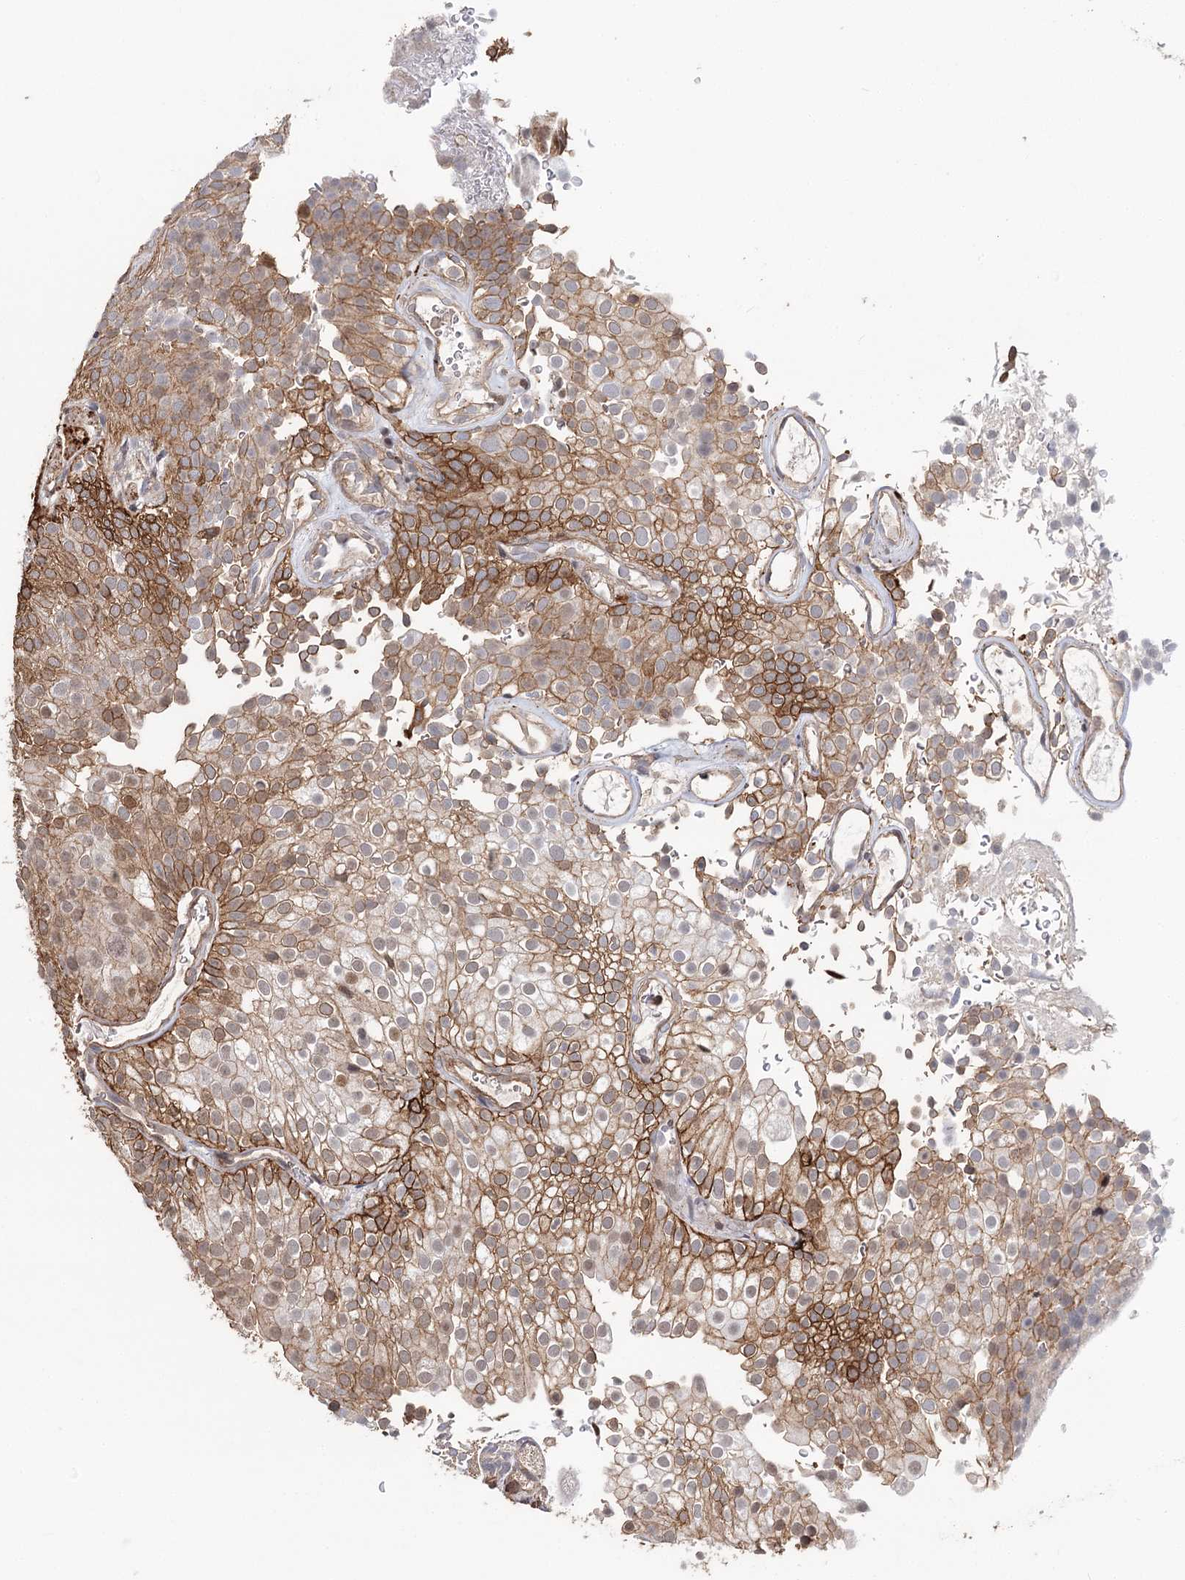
{"staining": {"intensity": "moderate", "quantity": ">75%", "location": "cytoplasmic/membranous"}, "tissue": "urothelial cancer", "cell_type": "Tumor cells", "image_type": "cancer", "snomed": [{"axis": "morphology", "description": "Urothelial carcinoma, Low grade"}, {"axis": "topography", "description": "Urinary bladder"}], "caption": "This is an image of immunohistochemistry staining of urothelial carcinoma (low-grade), which shows moderate positivity in the cytoplasmic/membranous of tumor cells.", "gene": "TMEM218", "patient": {"sex": "male", "age": 78}}